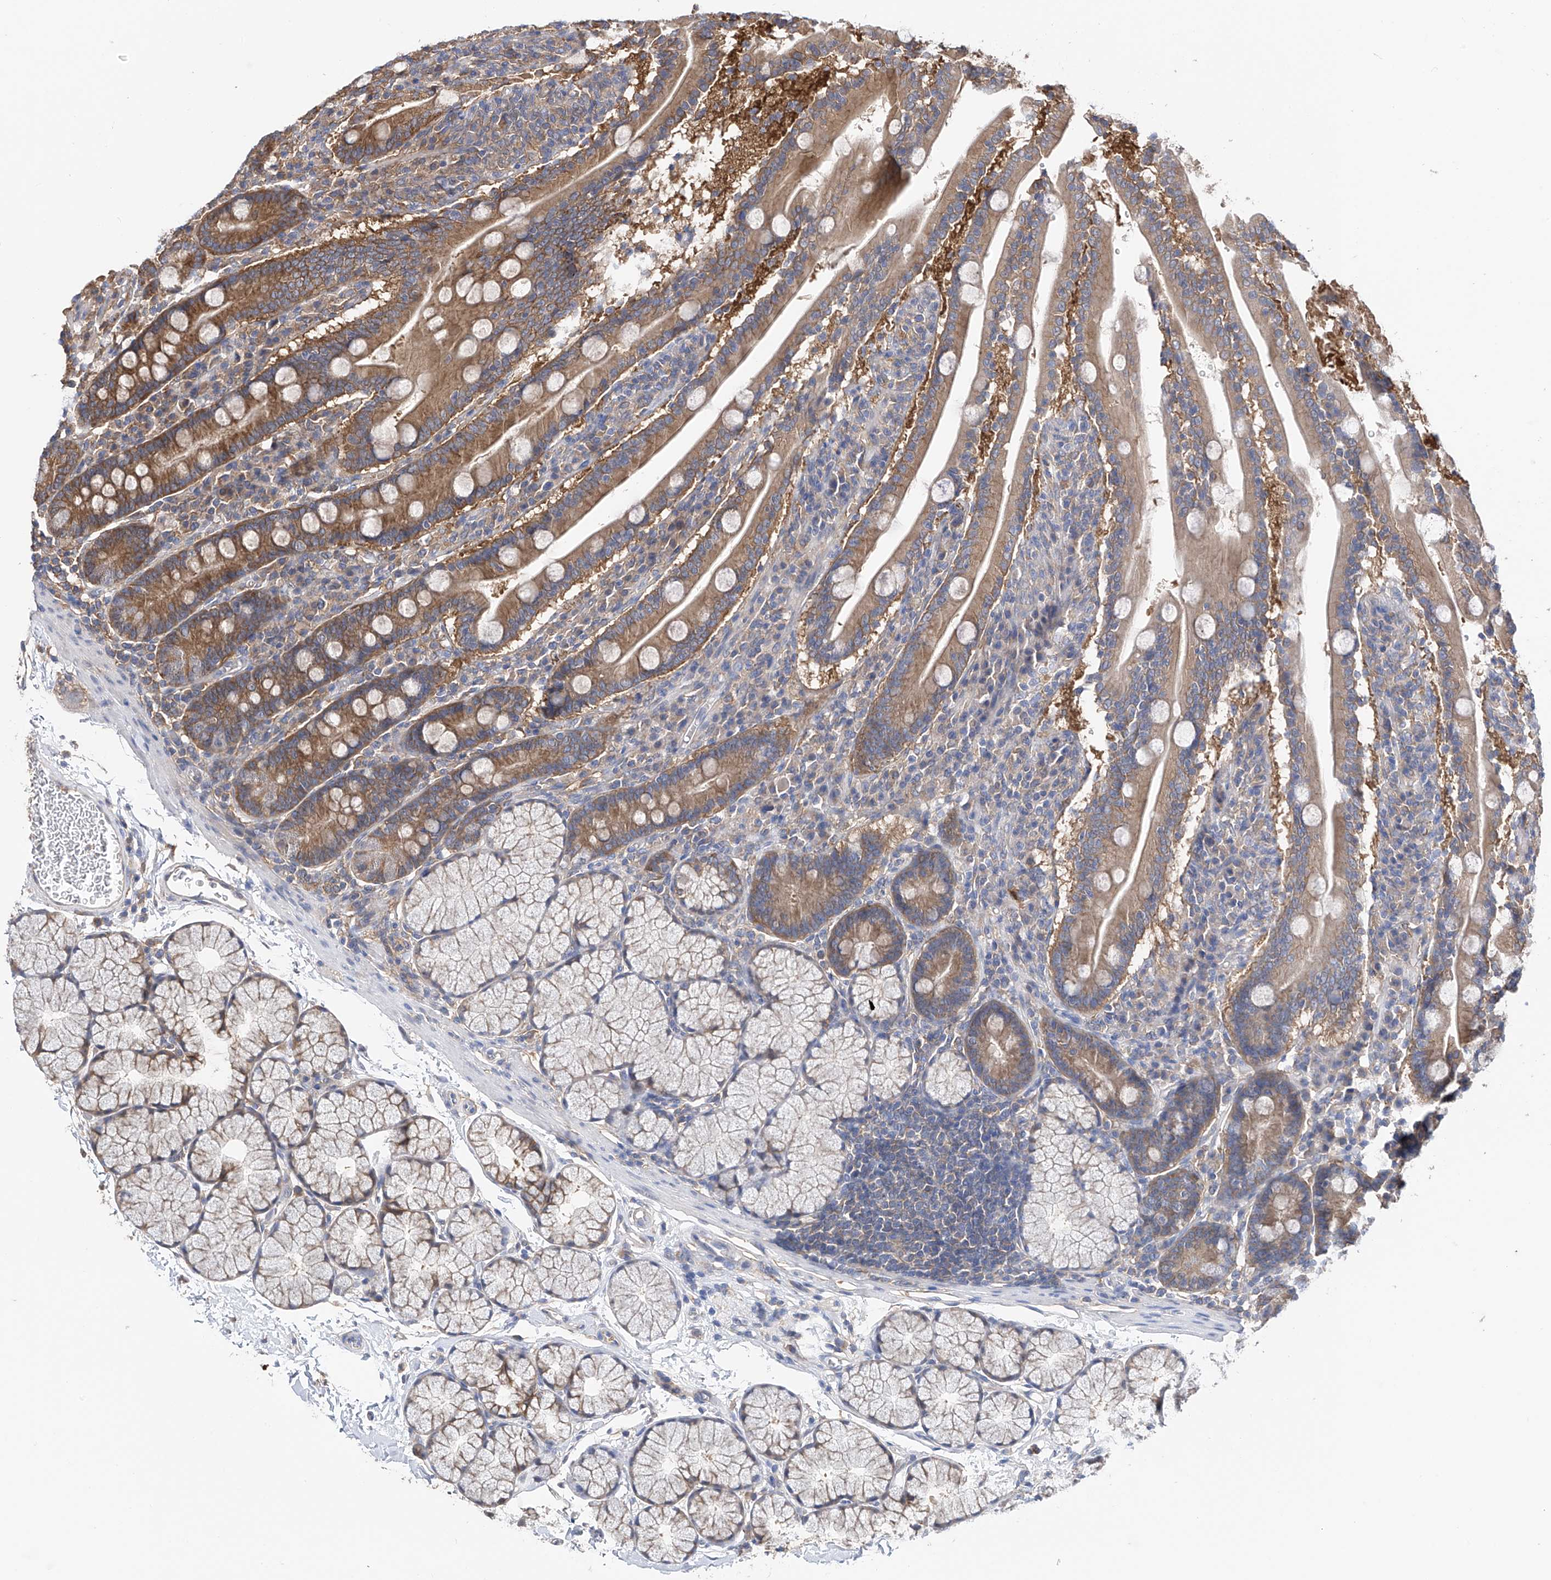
{"staining": {"intensity": "moderate", "quantity": ">75%", "location": "cytoplasmic/membranous"}, "tissue": "duodenum", "cell_type": "Glandular cells", "image_type": "normal", "snomed": [{"axis": "morphology", "description": "Normal tissue, NOS"}, {"axis": "topography", "description": "Duodenum"}], "caption": "Immunohistochemistry histopathology image of unremarkable human duodenum stained for a protein (brown), which demonstrates medium levels of moderate cytoplasmic/membranous staining in about >75% of glandular cells.", "gene": "CHPF", "patient": {"sex": "male", "age": 35}}